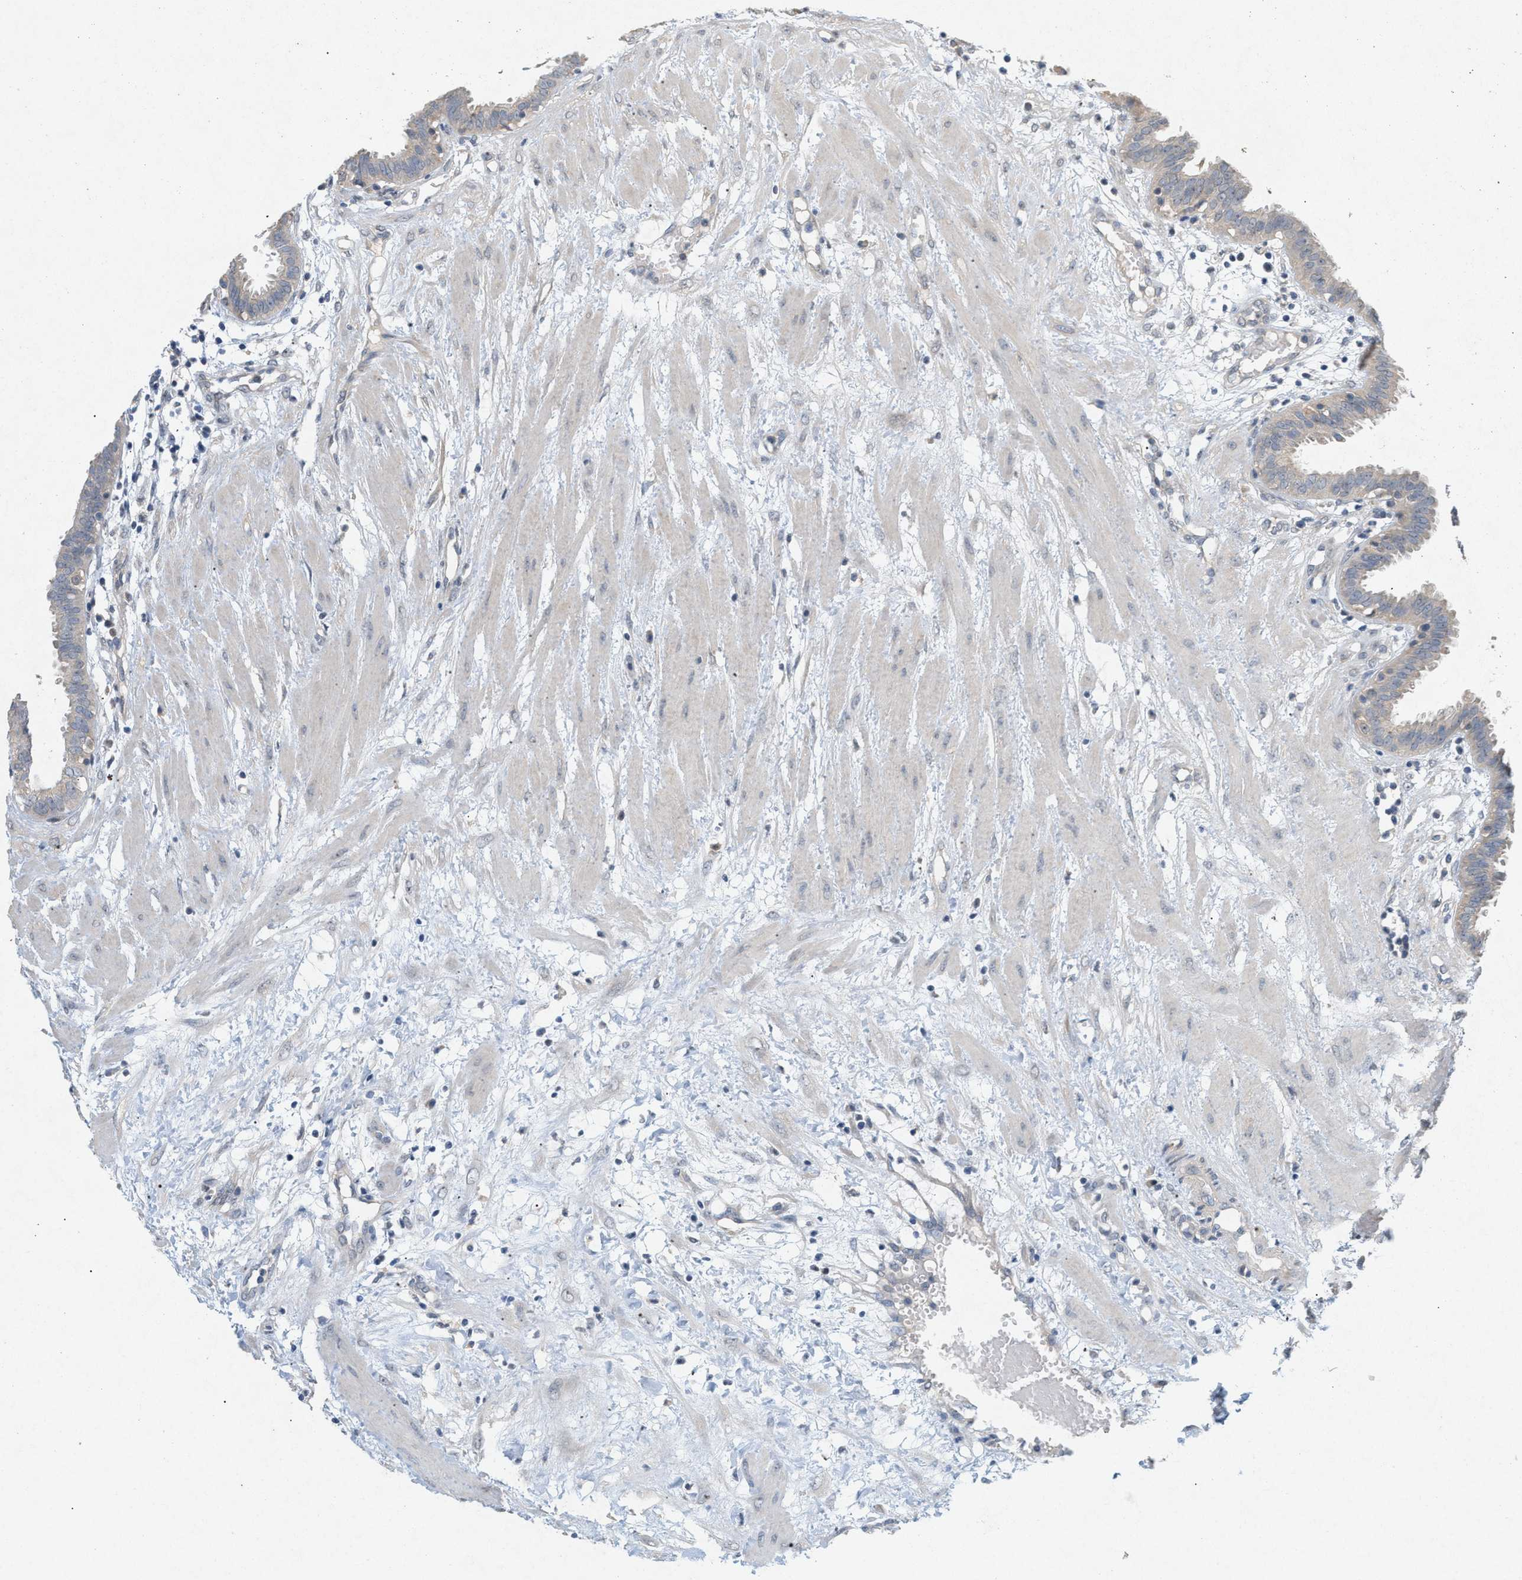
{"staining": {"intensity": "negative", "quantity": "none", "location": "none"}, "tissue": "fallopian tube", "cell_type": "Glandular cells", "image_type": "normal", "snomed": [{"axis": "morphology", "description": "Normal tissue, NOS"}, {"axis": "topography", "description": "Fallopian tube"}, {"axis": "topography", "description": "Placenta"}], "caption": "Protein analysis of normal fallopian tube exhibits no significant positivity in glandular cells.", "gene": "DCAF7", "patient": {"sex": "female", "age": 32}}